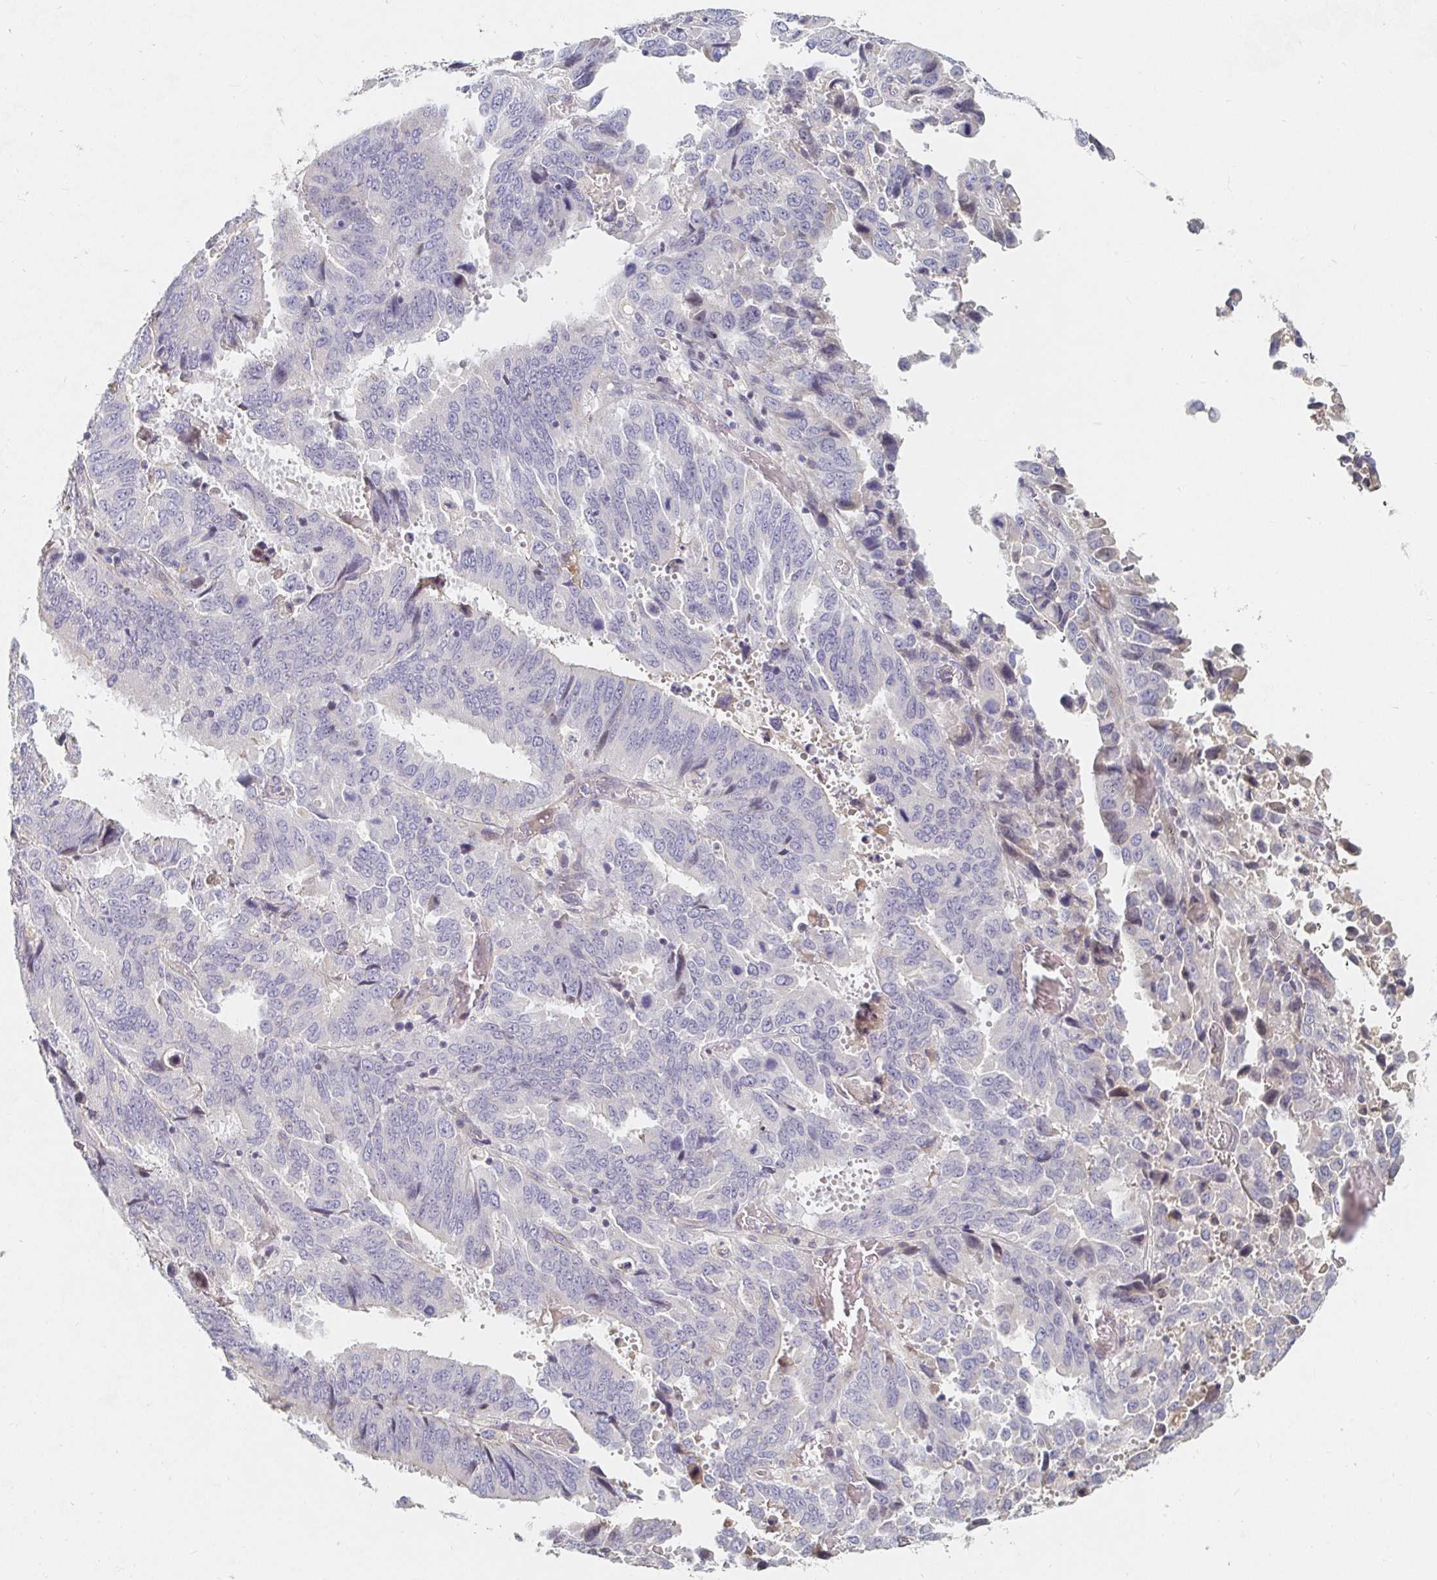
{"staining": {"intensity": "negative", "quantity": "none", "location": "none"}, "tissue": "stomach cancer", "cell_type": "Tumor cells", "image_type": "cancer", "snomed": [{"axis": "morphology", "description": "Adenocarcinoma, NOS"}, {"axis": "topography", "description": "Stomach, upper"}], "caption": "An image of human stomach cancer is negative for staining in tumor cells.", "gene": "NME9", "patient": {"sex": "male", "age": 74}}